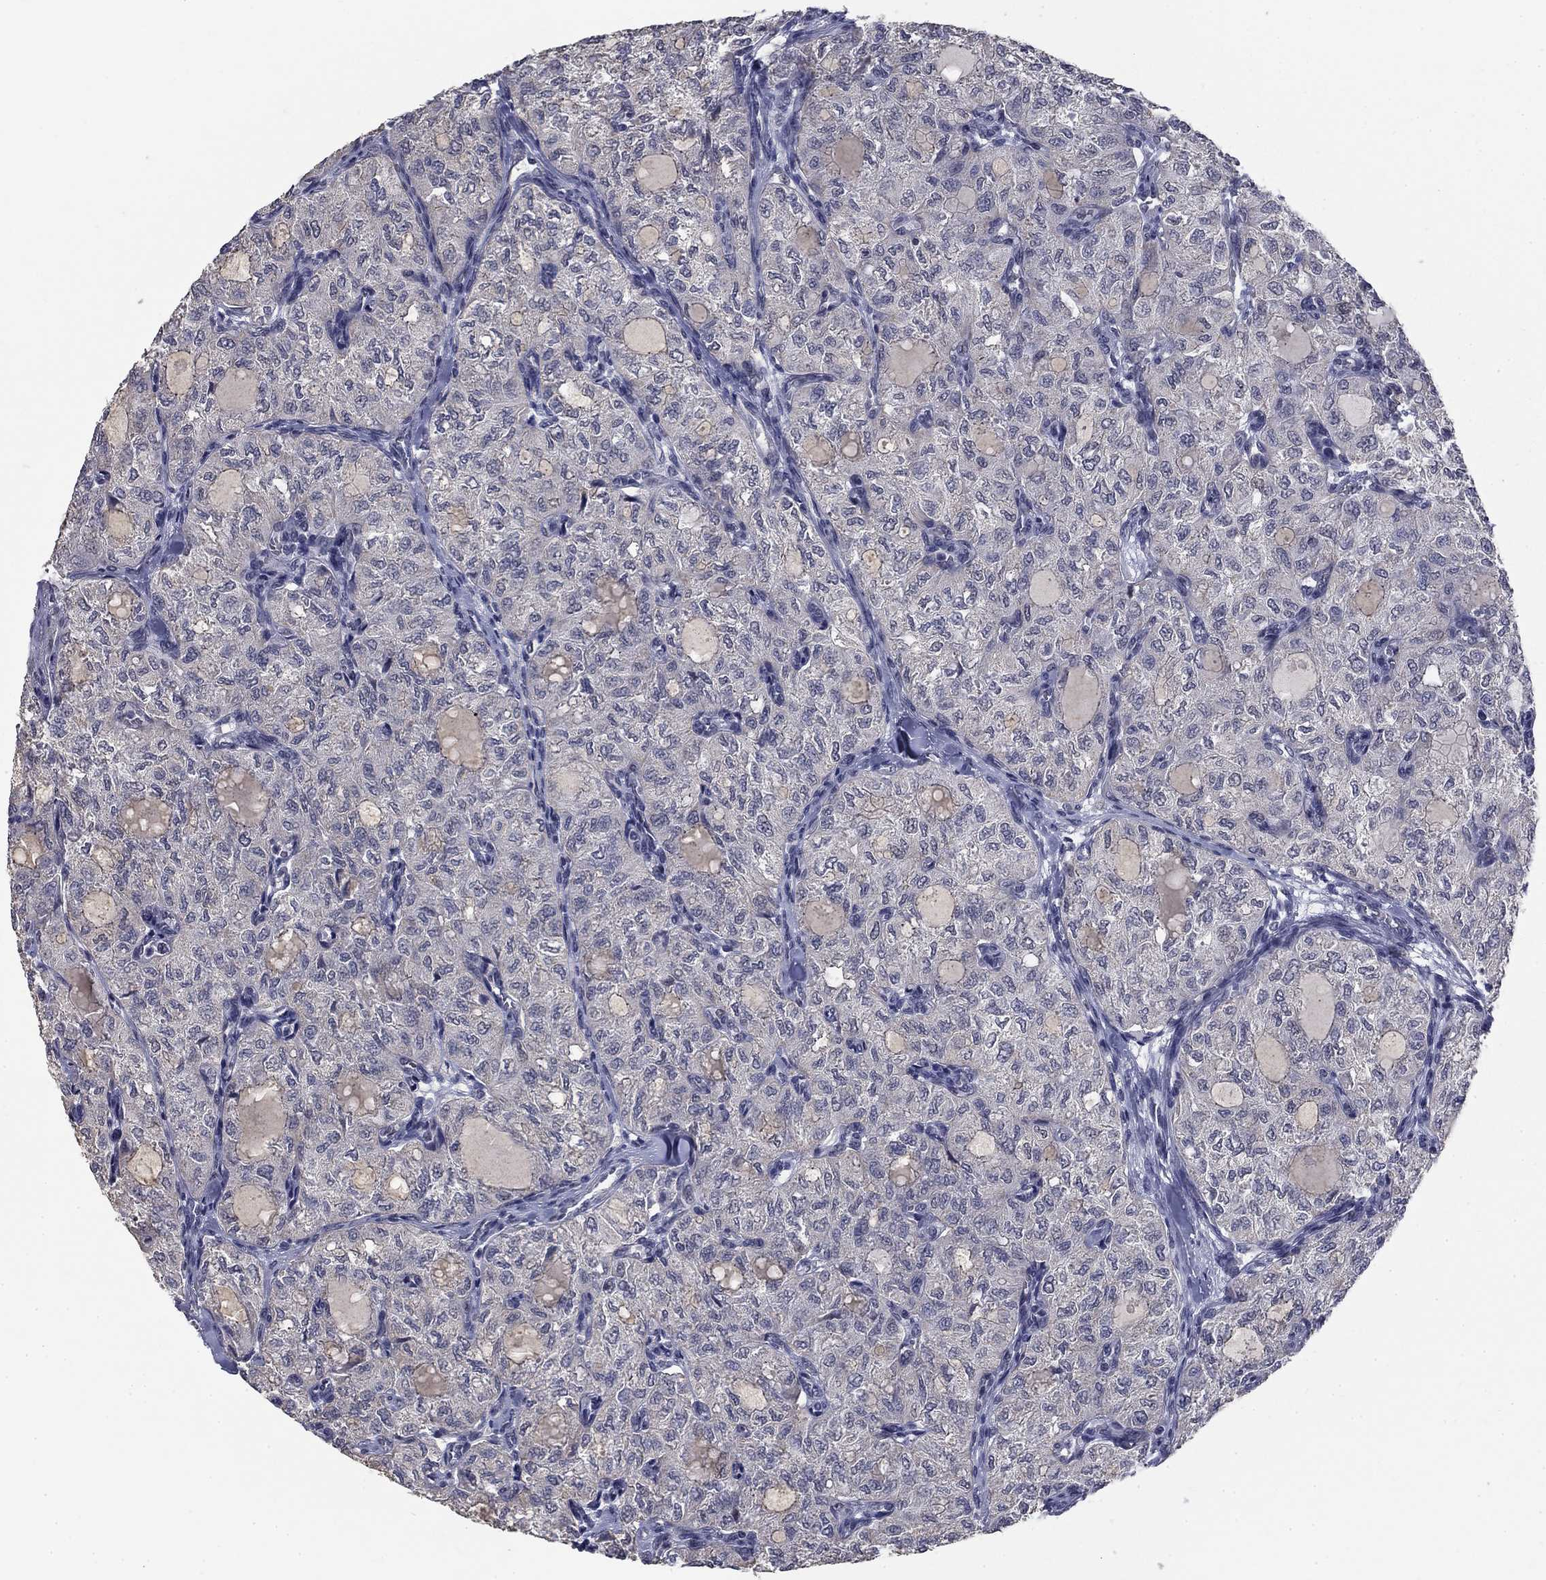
{"staining": {"intensity": "negative", "quantity": "none", "location": "none"}, "tissue": "thyroid cancer", "cell_type": "Tumor cells", "image_type": "cancer", "snomed": [{"axis": "morphology", "description": "Follicular adenoma carcinoma, NOS"}, {"axis": "topography", "description": "Thyroid gland"}], "caption": "A high-resolution photomicrograph shows immunohistochemistry (IHC) staining of thyroid follicular adenoma carcinoma, which shows no significant positivity in tumor cells.", "gene": "SPATA33", "patient": {"sex": "male", "age": 75}}